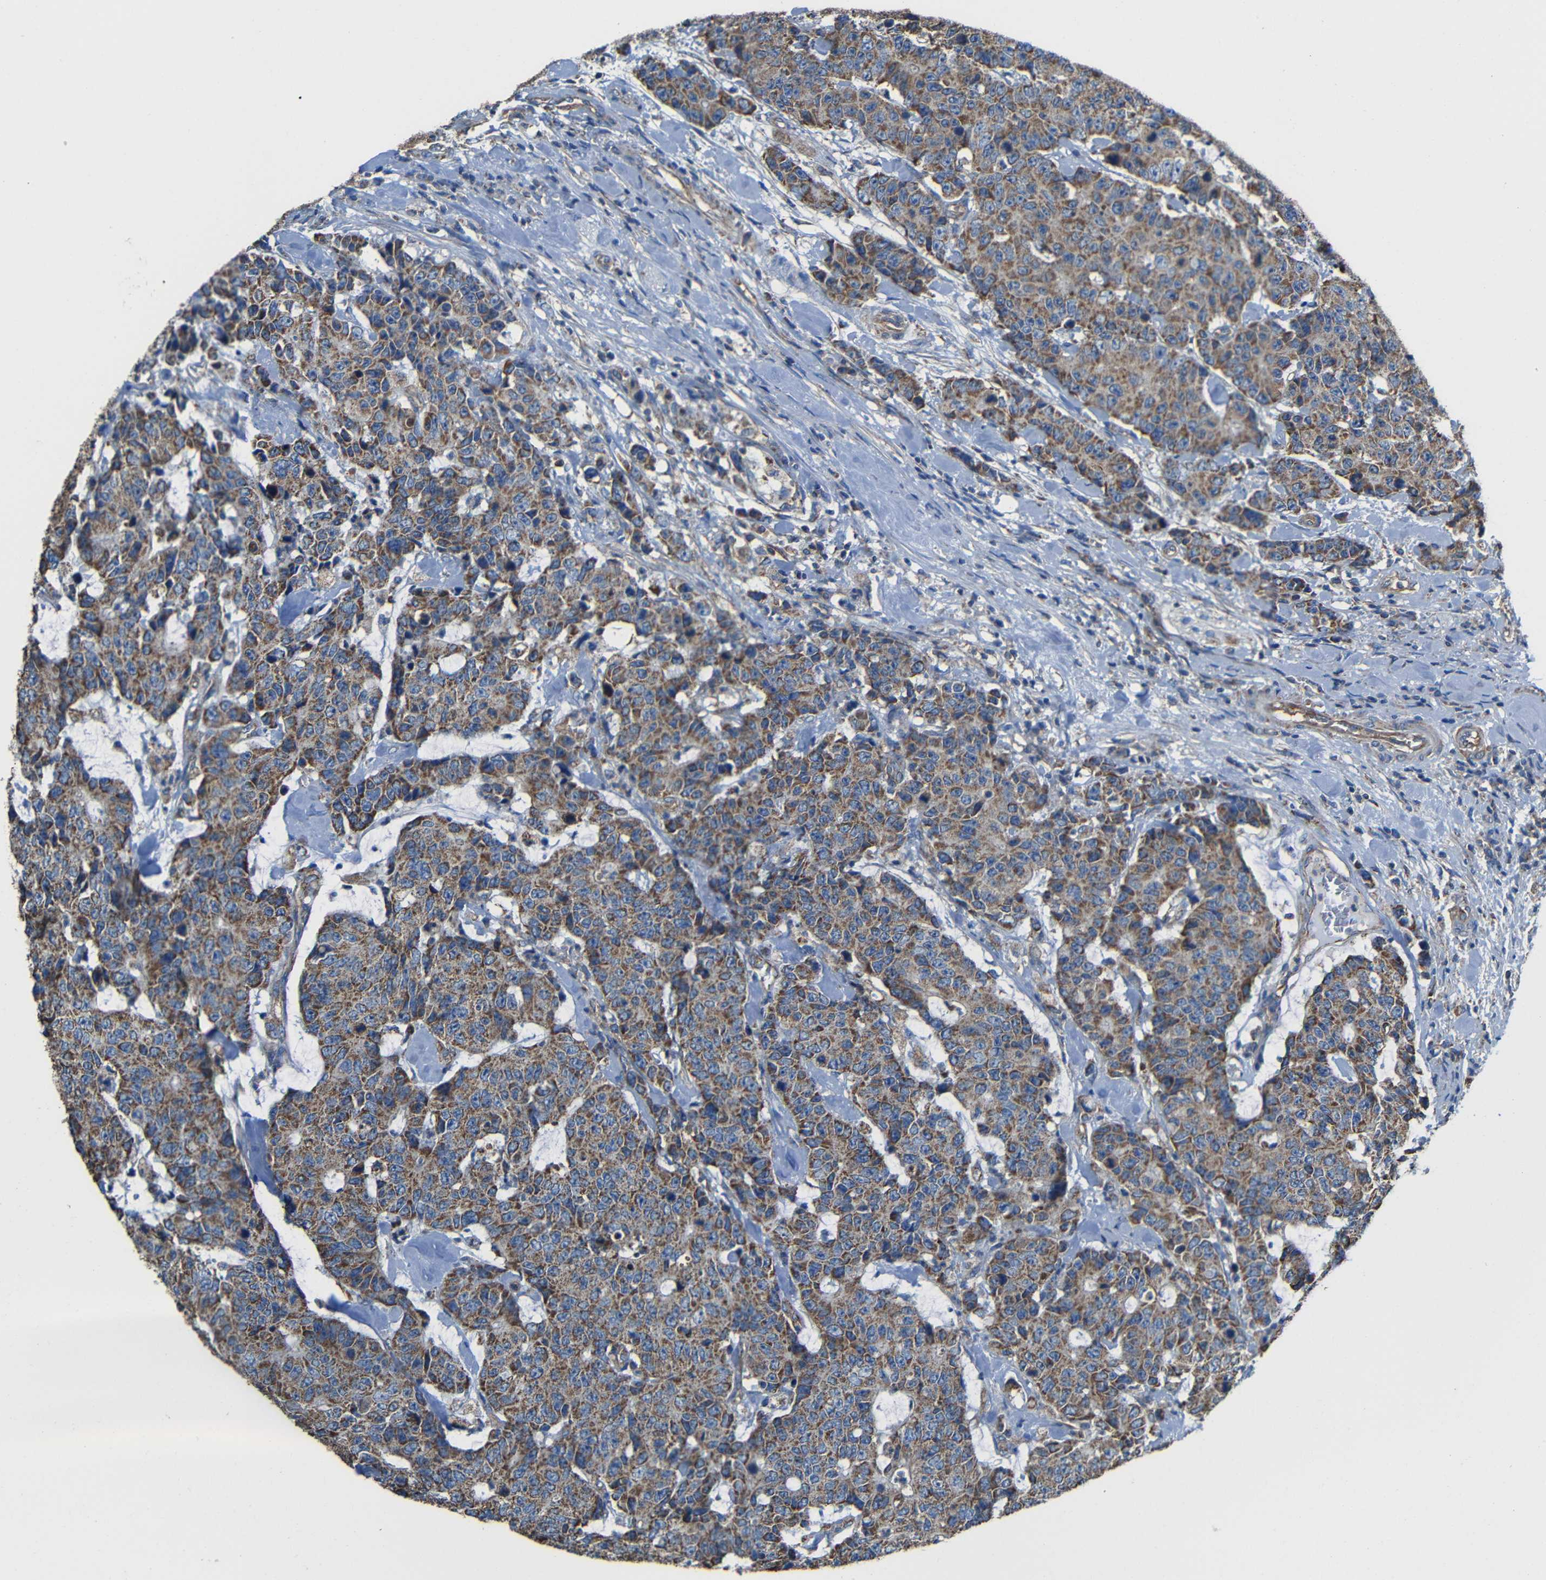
{"staining": {"intensity": "moderate", "quantity": ">75%", "location": "cytoplasmic/membranous"}, "tissue": "colorectal cancer", "cell_type": "Tumor cells", "image_type": "cancer", "snomed": [{"axis": "morphology", "description": "Adenocarcinoma, NOS"}, {"axis": "topography", "description": "Colon"}], "caption": "Tumor cells display medium levels of moderate cytoplasmic/membranous staining in about >75% of cells in colorectal adenocarcinoma. The staining is performed using DAB brown chromogen to label protein expression. The nuclei are counter-stained blue using hematoxylin.", "gene": "INTS6L", "patient": {"sex": "female", "age": 86}}